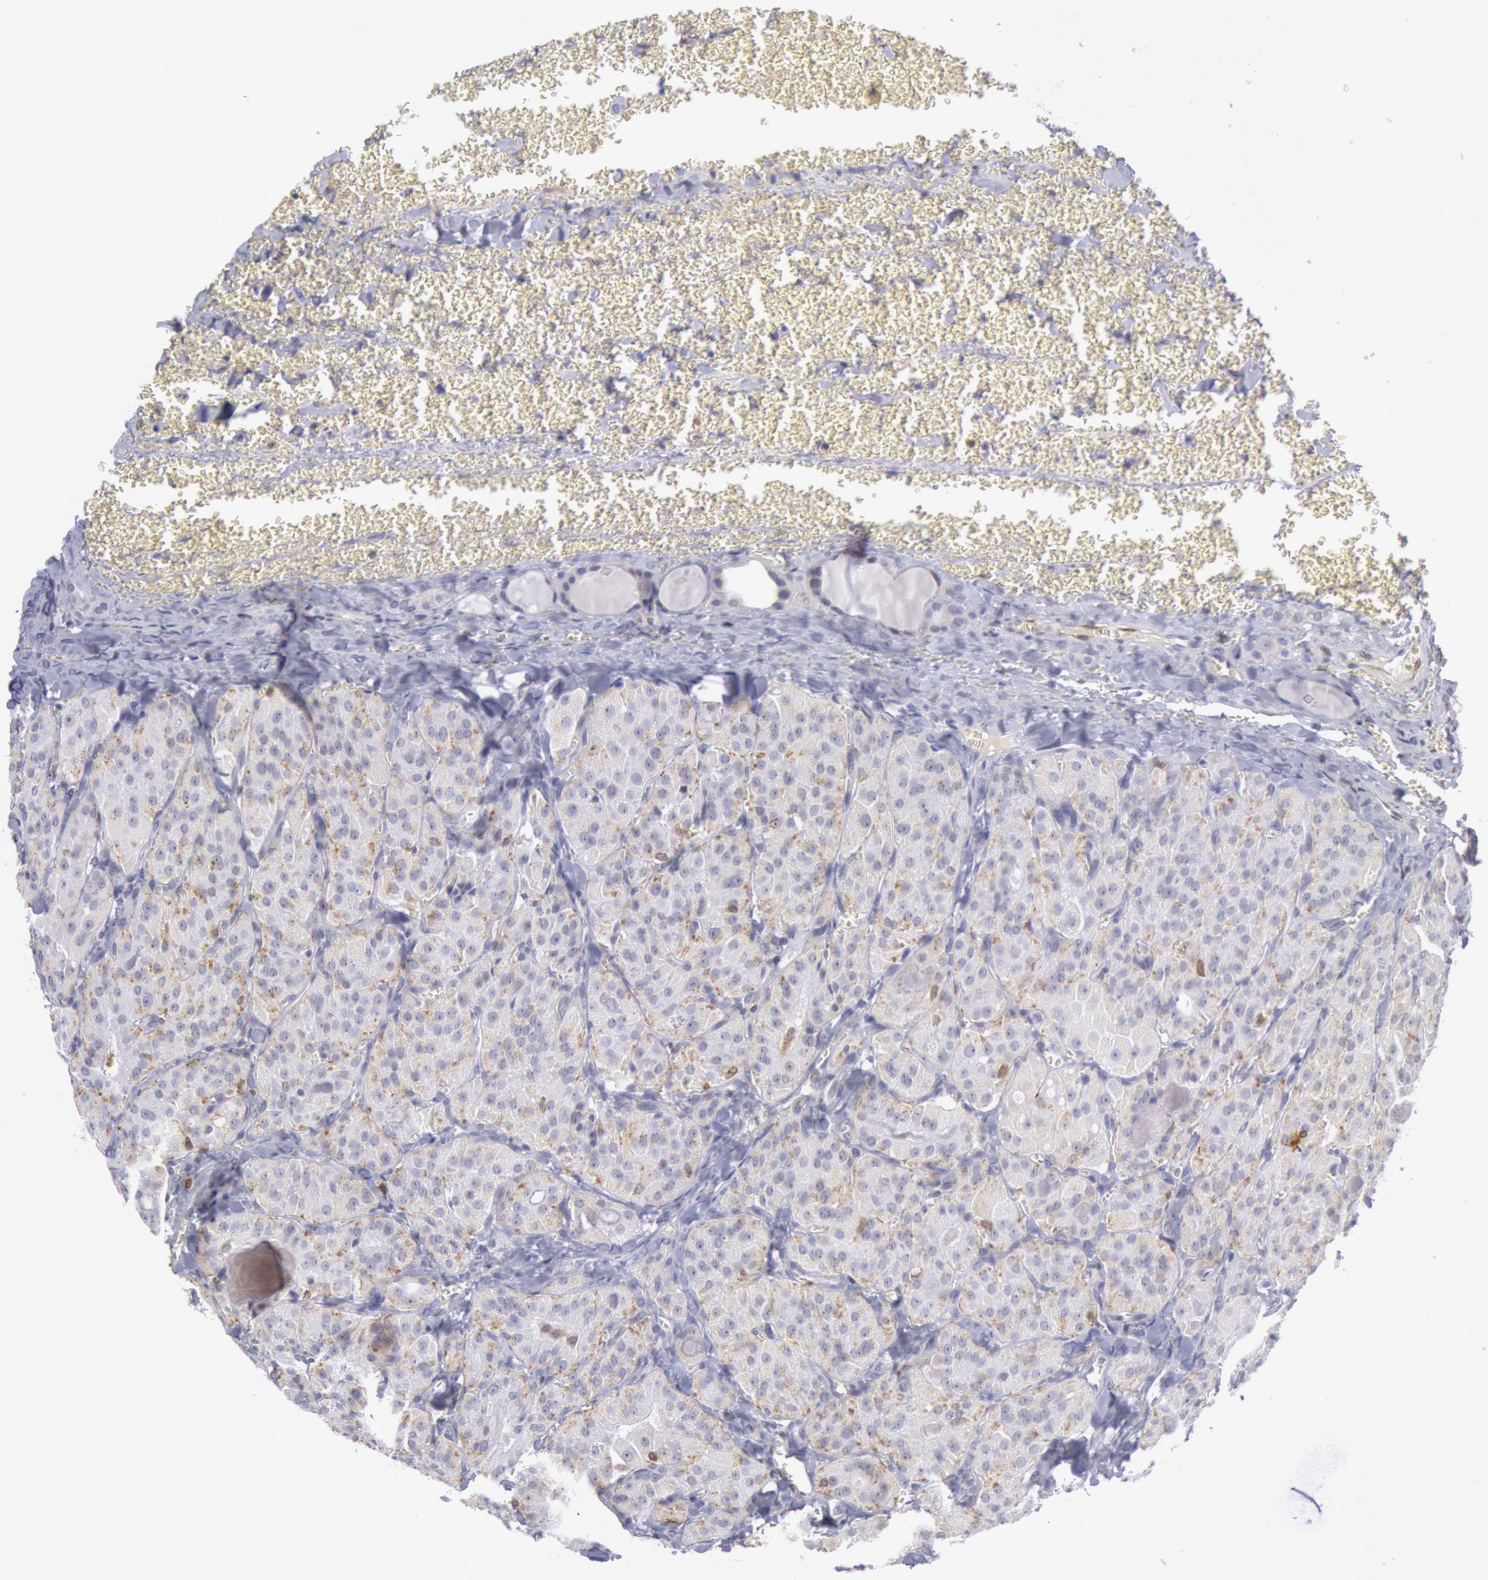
{"staining": {"intensity": "weak", "quantity": "<25%", "location": "cytoplasmic/membranous"}, "tissue": "thyroid cancer", "cell_type": "Tumor cells", "image_type": "cancer", "snomed": [{"axis": "morphology", "description": "Carcinoma, NOS"}, {"axis": "topography", "description": "Thyroid gland"}], "caption": "Thyroid carcinoma was stained to show a protein in brown. There is no significant staining in tumor cells.", "gene": "PTGS2", "patient": {"sex": "male", "age": 76}}